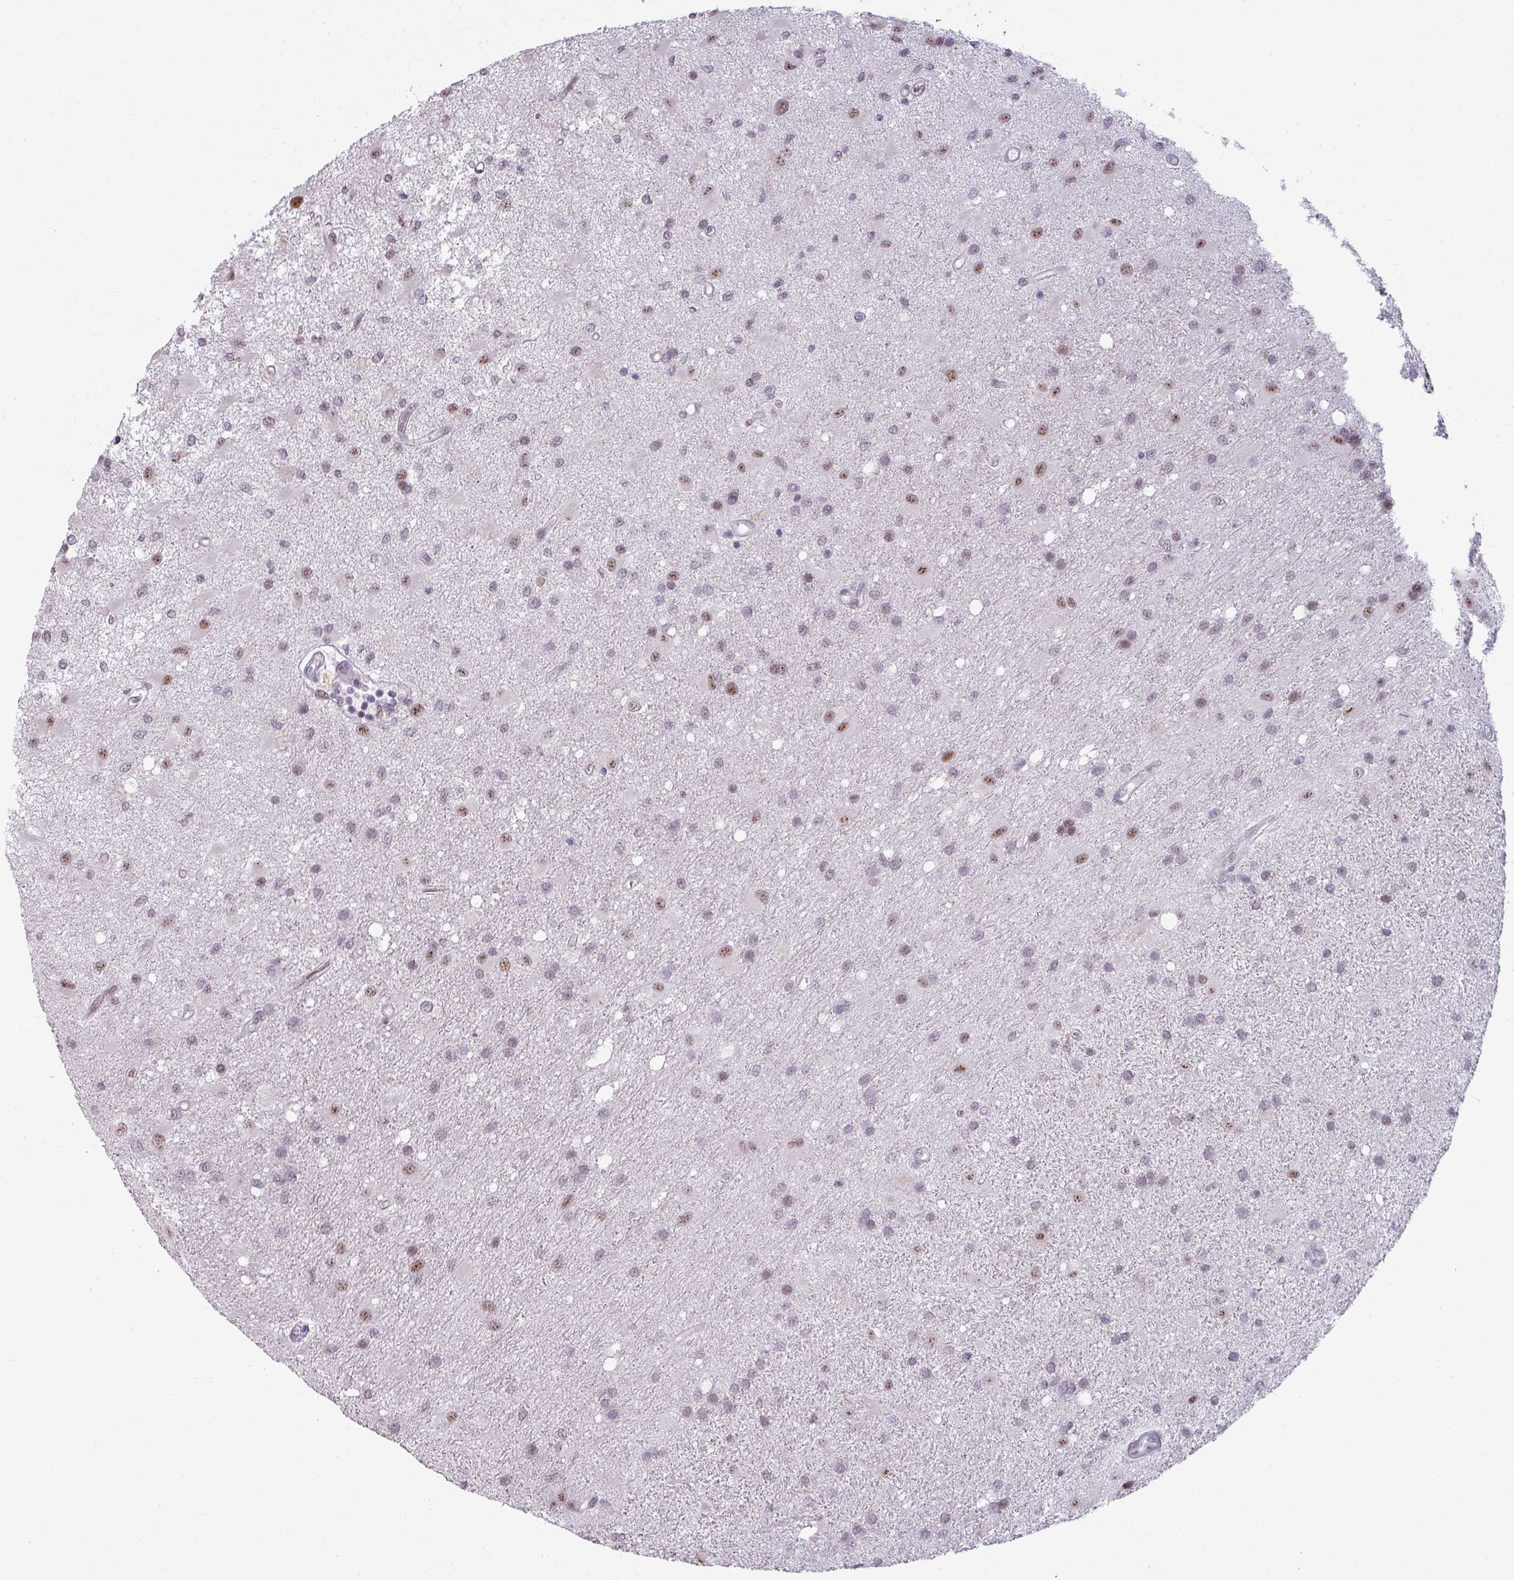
{"staining": {"intensity": "moderate", "quantity": "<25%", "location": "nuclear"}, "tissue": "glioma", "cell_type": "Tumor cells", "image_type": "cancer", "snomed": [{"axis": "morphology", "description": "Glioma, malignant, High grade"}, {"axis": "topography", "description": "Brain"}], "caption": "Moderate nuclear protein expression is identified in approximately <25% of tumor cells in malignant high-grade glioma. (IHC, brightfield microscopy, high magnification).", "gene": "NCOR1", "patient": {"sex": "male", "age": 67}}